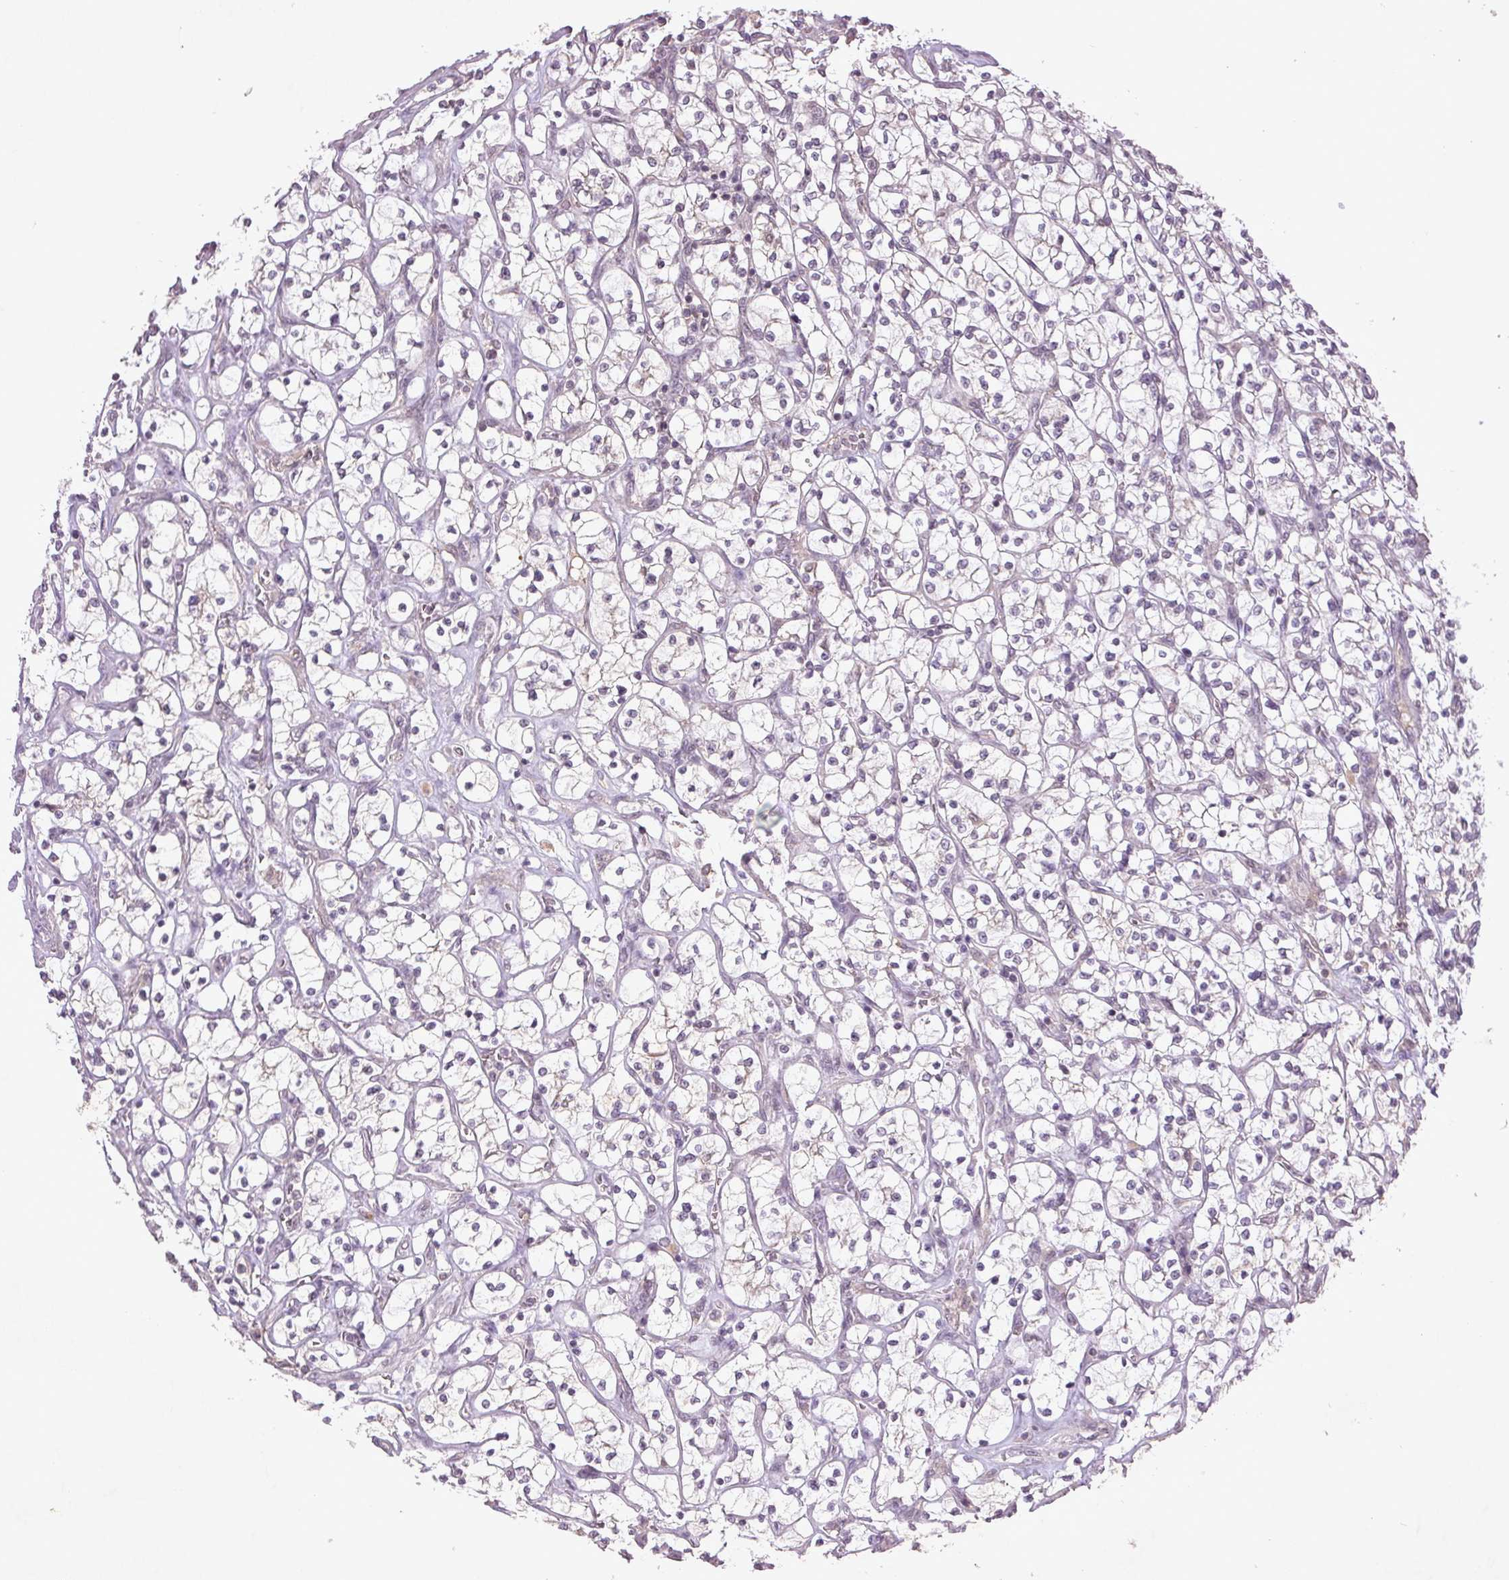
{"staining": {"intensity": "negative", "quantity": "none", "location": "none"}, "tissue": "renal cancer", "cell_type": "Tumor cells", "image_type": "cancer", "snomed": [{"axis": "morphology", "description": "Adenocarcinoma, NOS"}, {"axis": "topography", "description": "Kidney"}], "caption": "This is a micrograph of immunohistochemistry (IHC) staining of renal adenocarcinoma, which shows no positivity in tumor cells.", "gene": "FAM168B", "patient": {"sex": "female", "age": 64}}